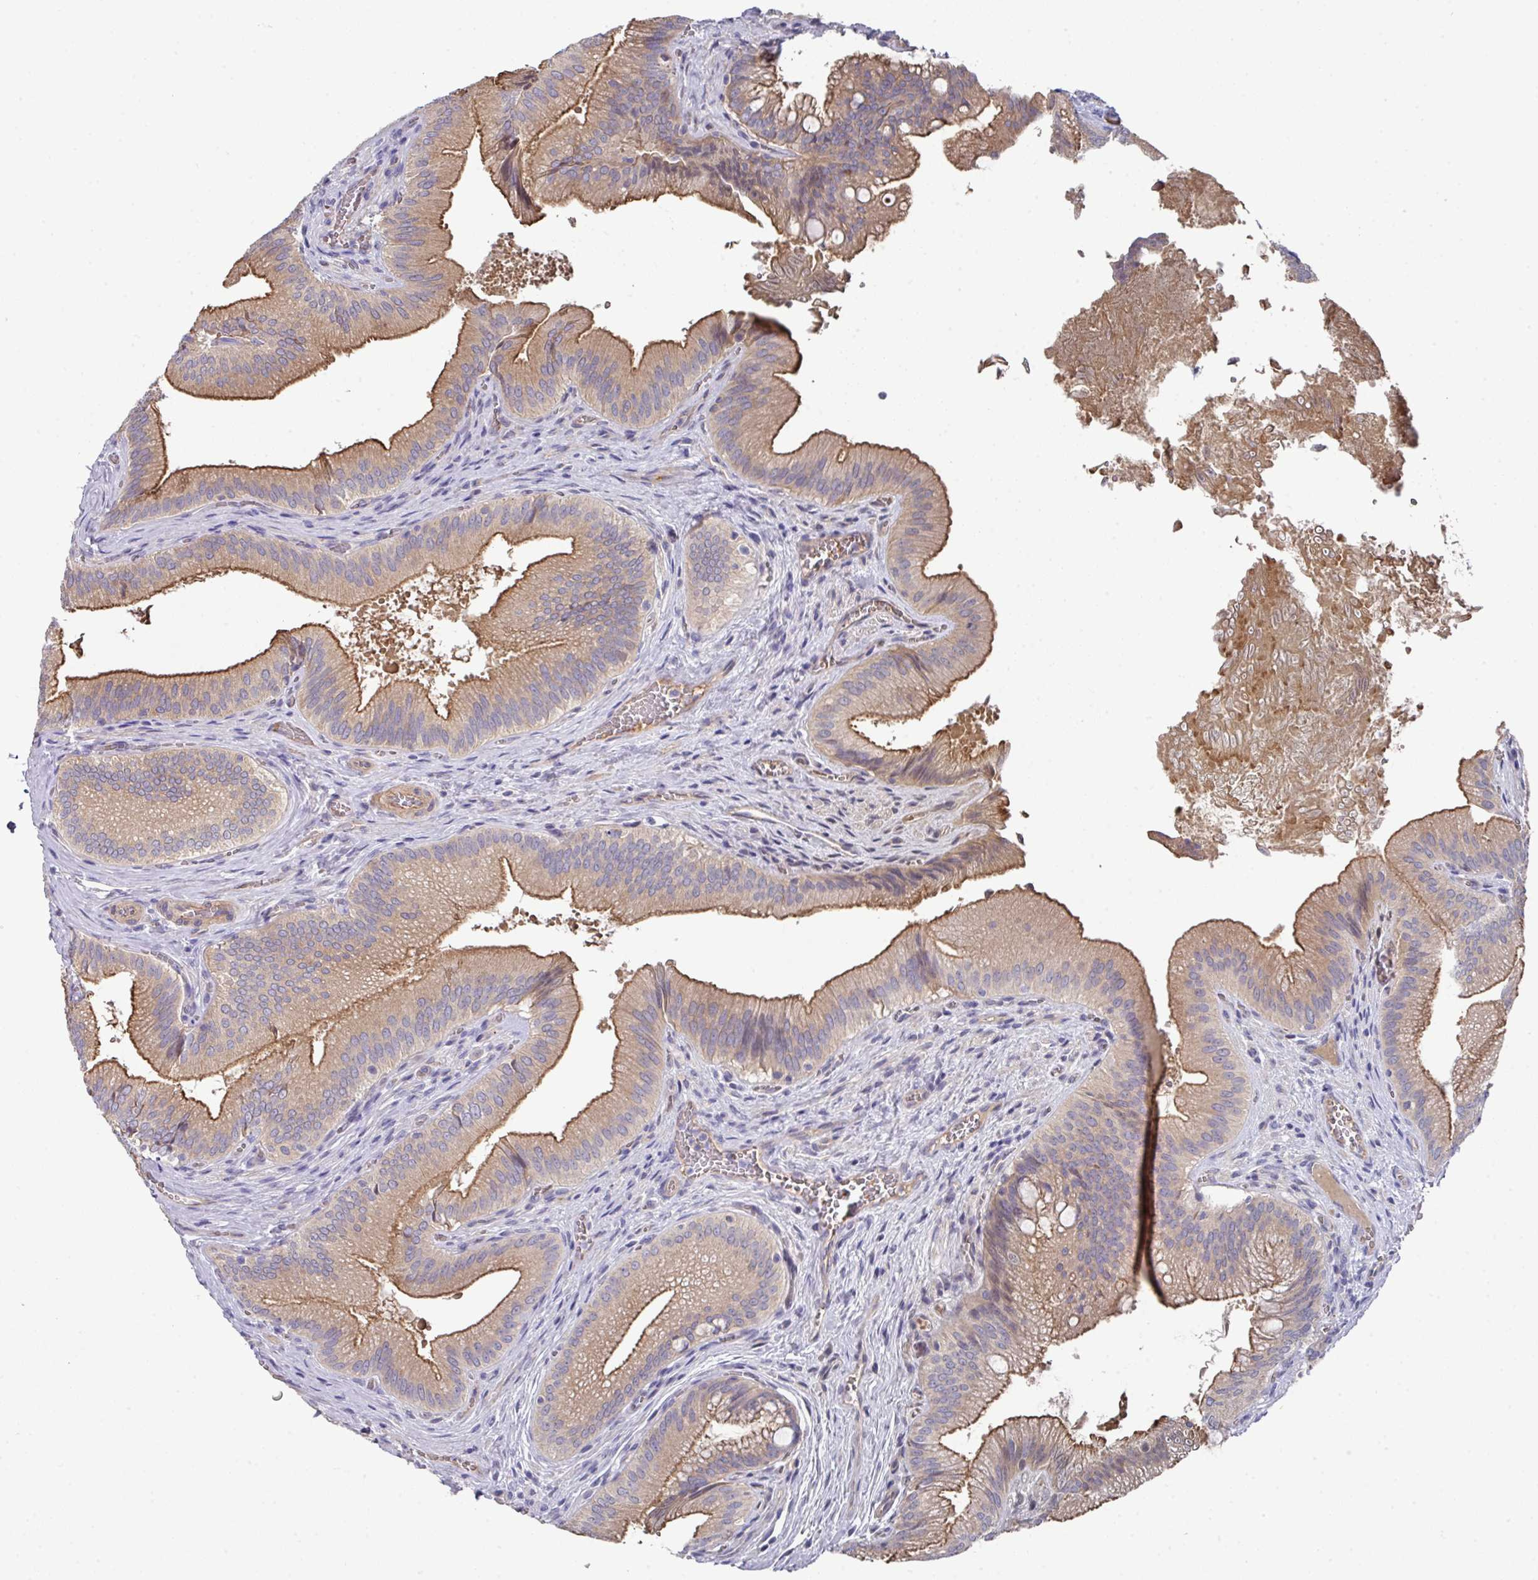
{"staining": {"intensity": "moderate", "quantity": ">75%", "location": "cytoplasmic/membranous"}, "tissue": "gallbladder", "cell_type": "Glandular cells", "image_type": "normal", "snomed": [{"axis": "morphology", "description": "Normal tissue, NOS"}, {"axis": "topography", "description": "Gallbladder"}], "caption": "Benign gallbladder demonstrates moderate cytoplasmic/membranous positivity in approximately >75% of glandular cells.", "gene": "PRR5", "patient": {"sex": "male", "age": 17}}